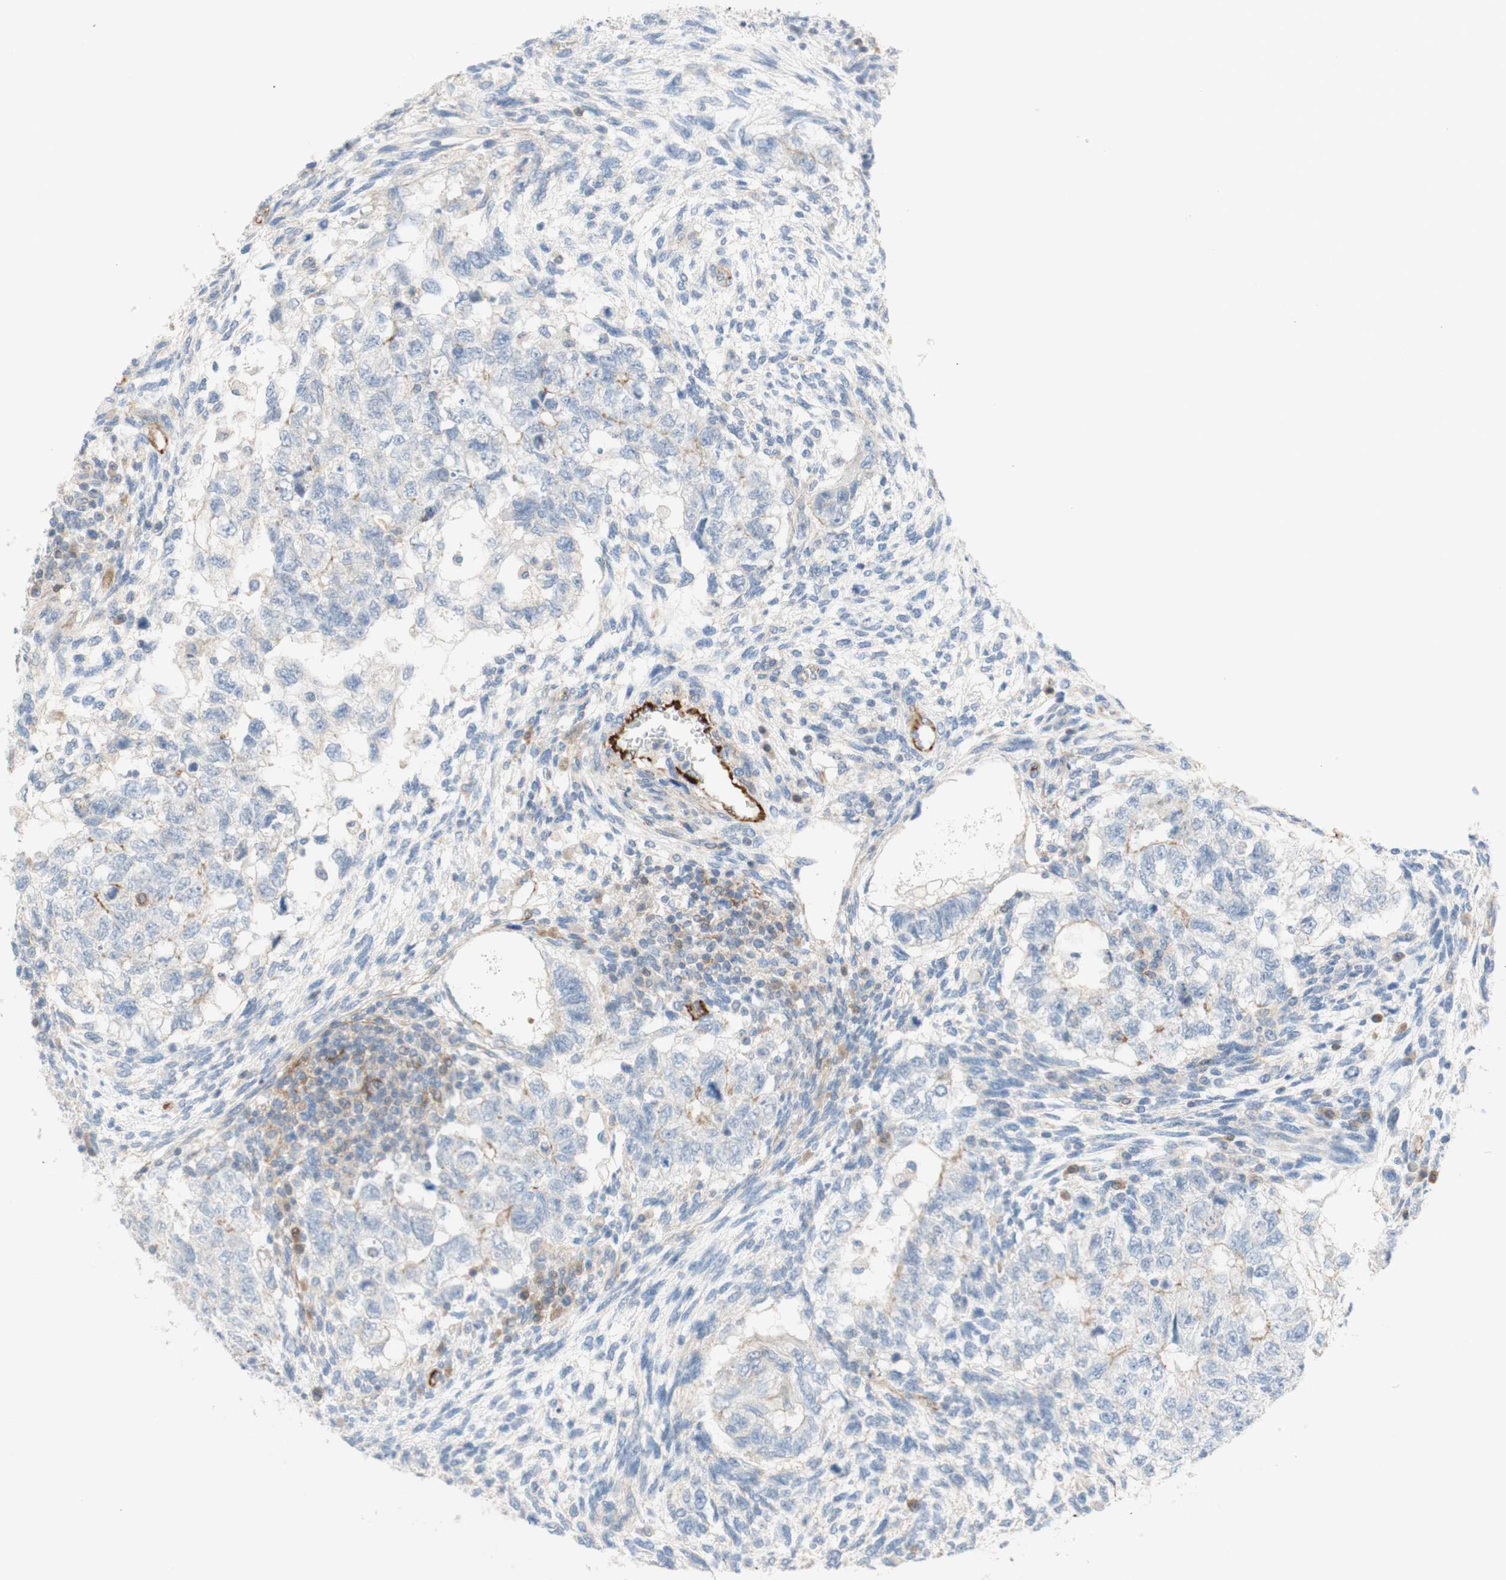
{"staining": {"intensity": "weak", "quantity": "25%-75%", "location": "cytoplasmic/membranous"}, "tissue": "testis cancer", "cell_type": "Tumor cells", "image_type": "cancer", "snomed": [{"axis": "morphology", "description": "Normal tissue, NOS"}, {"axis": "morphology", "description": "Carcinoma, Embryonal, NOS"}, {"axis": "topography", "description": "Testis"}], "caption": "Tumor cells reveal low levels of weak cytoplasmic/membranous positivity in approximately 25%-75% of cells in embryonal carcinoma (testis).", "gene": "POU2AF1", "patient": {"sex": "male", "age": 36}}